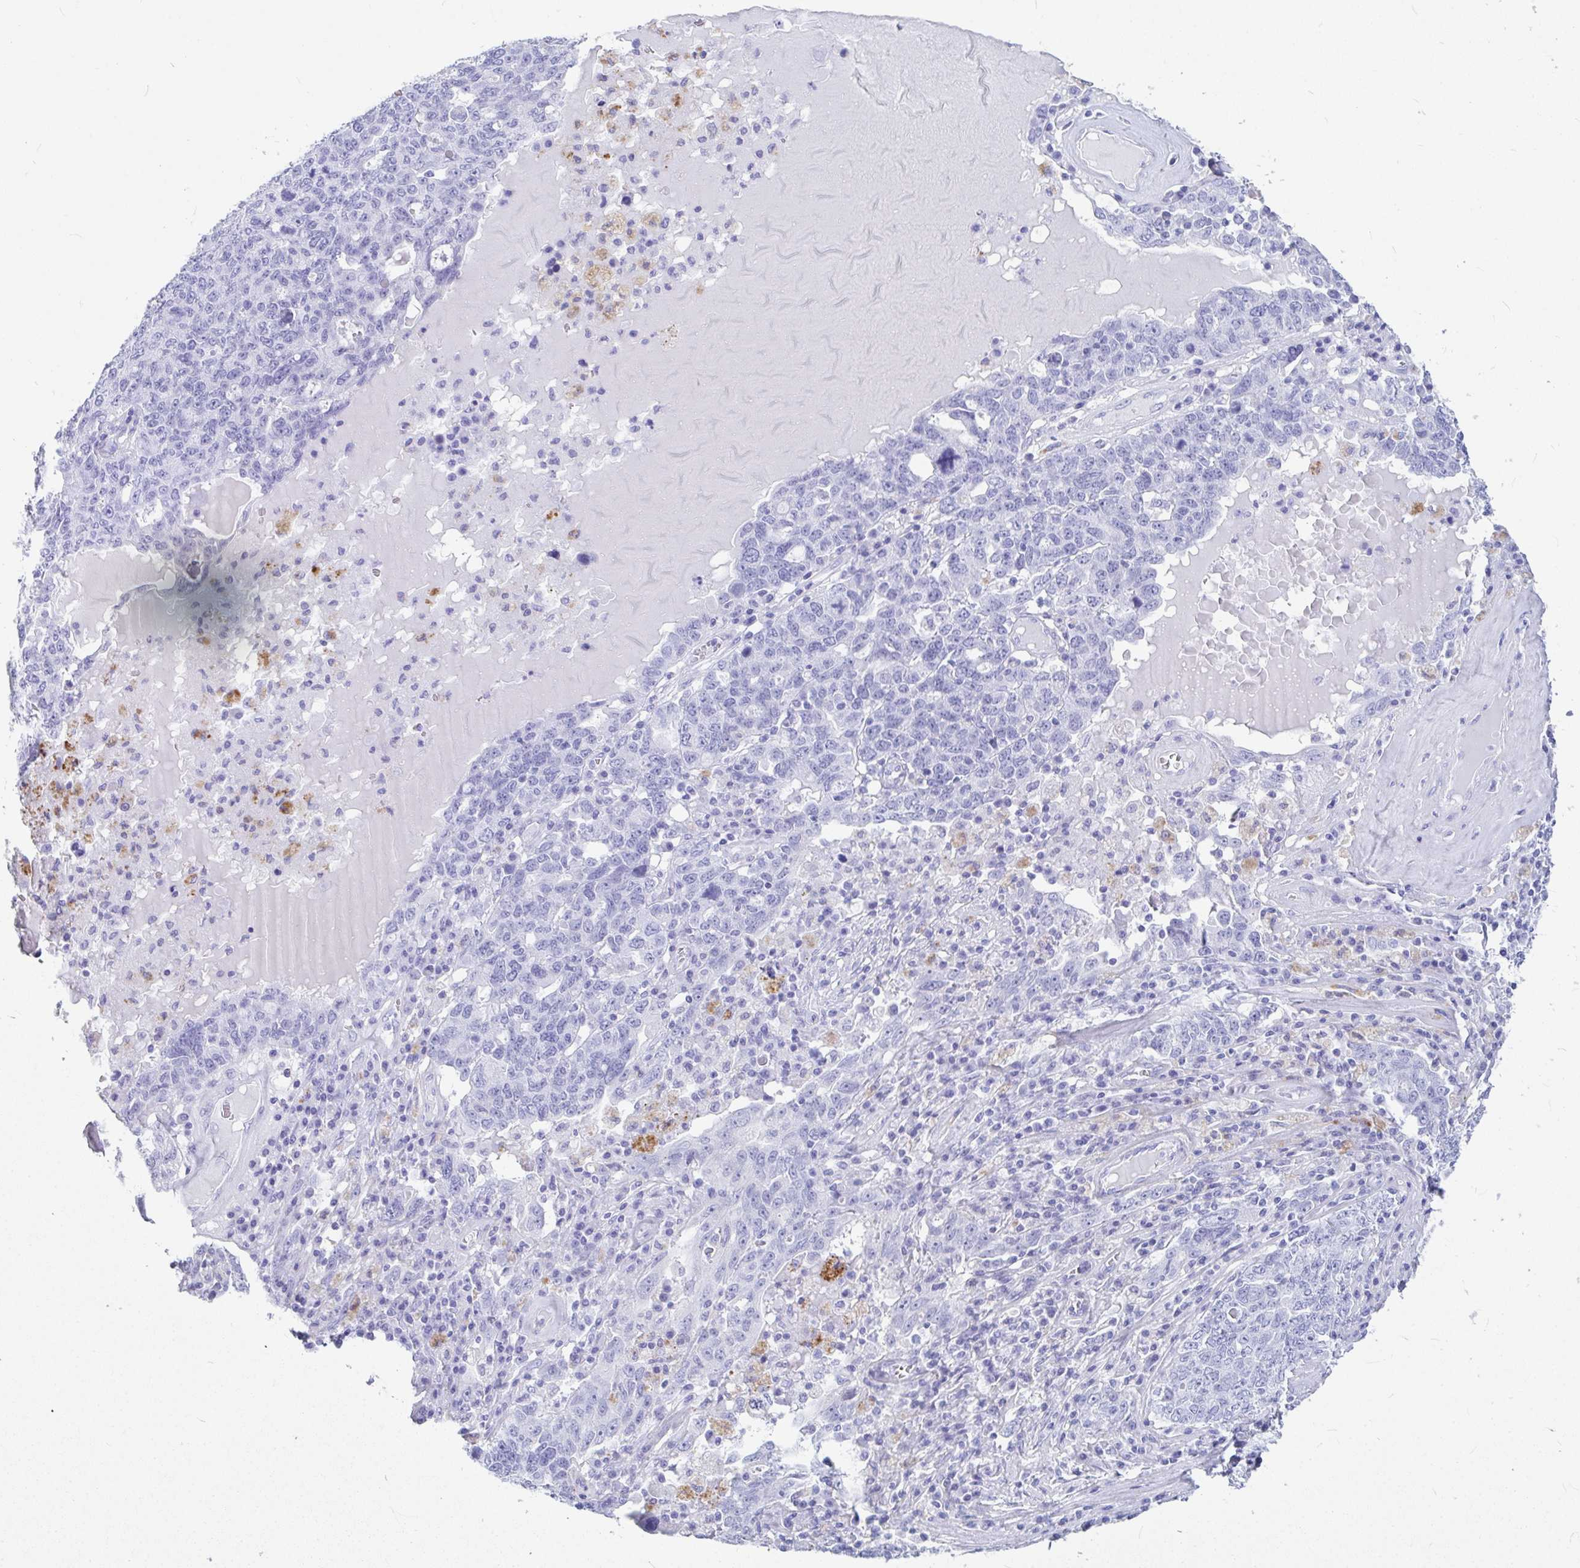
{"staining": {"intensity": "negative", "quantity": "none", "location": "none"}, "tissue": "ovarian cancer", "cell_type": "Tumor cells", "image_type": "cancer", "snomed": [{"axis": "morphology", "description": "Carcinoma, endometroid"}, {"axis": "topography", "description": "Ovary"}], "caption": "The micrograph exhibits no significant positivity in tumor cells of ovarian cancer.", "gene": "OR5J2", "patient": {"sex": "female", "age": 62}}